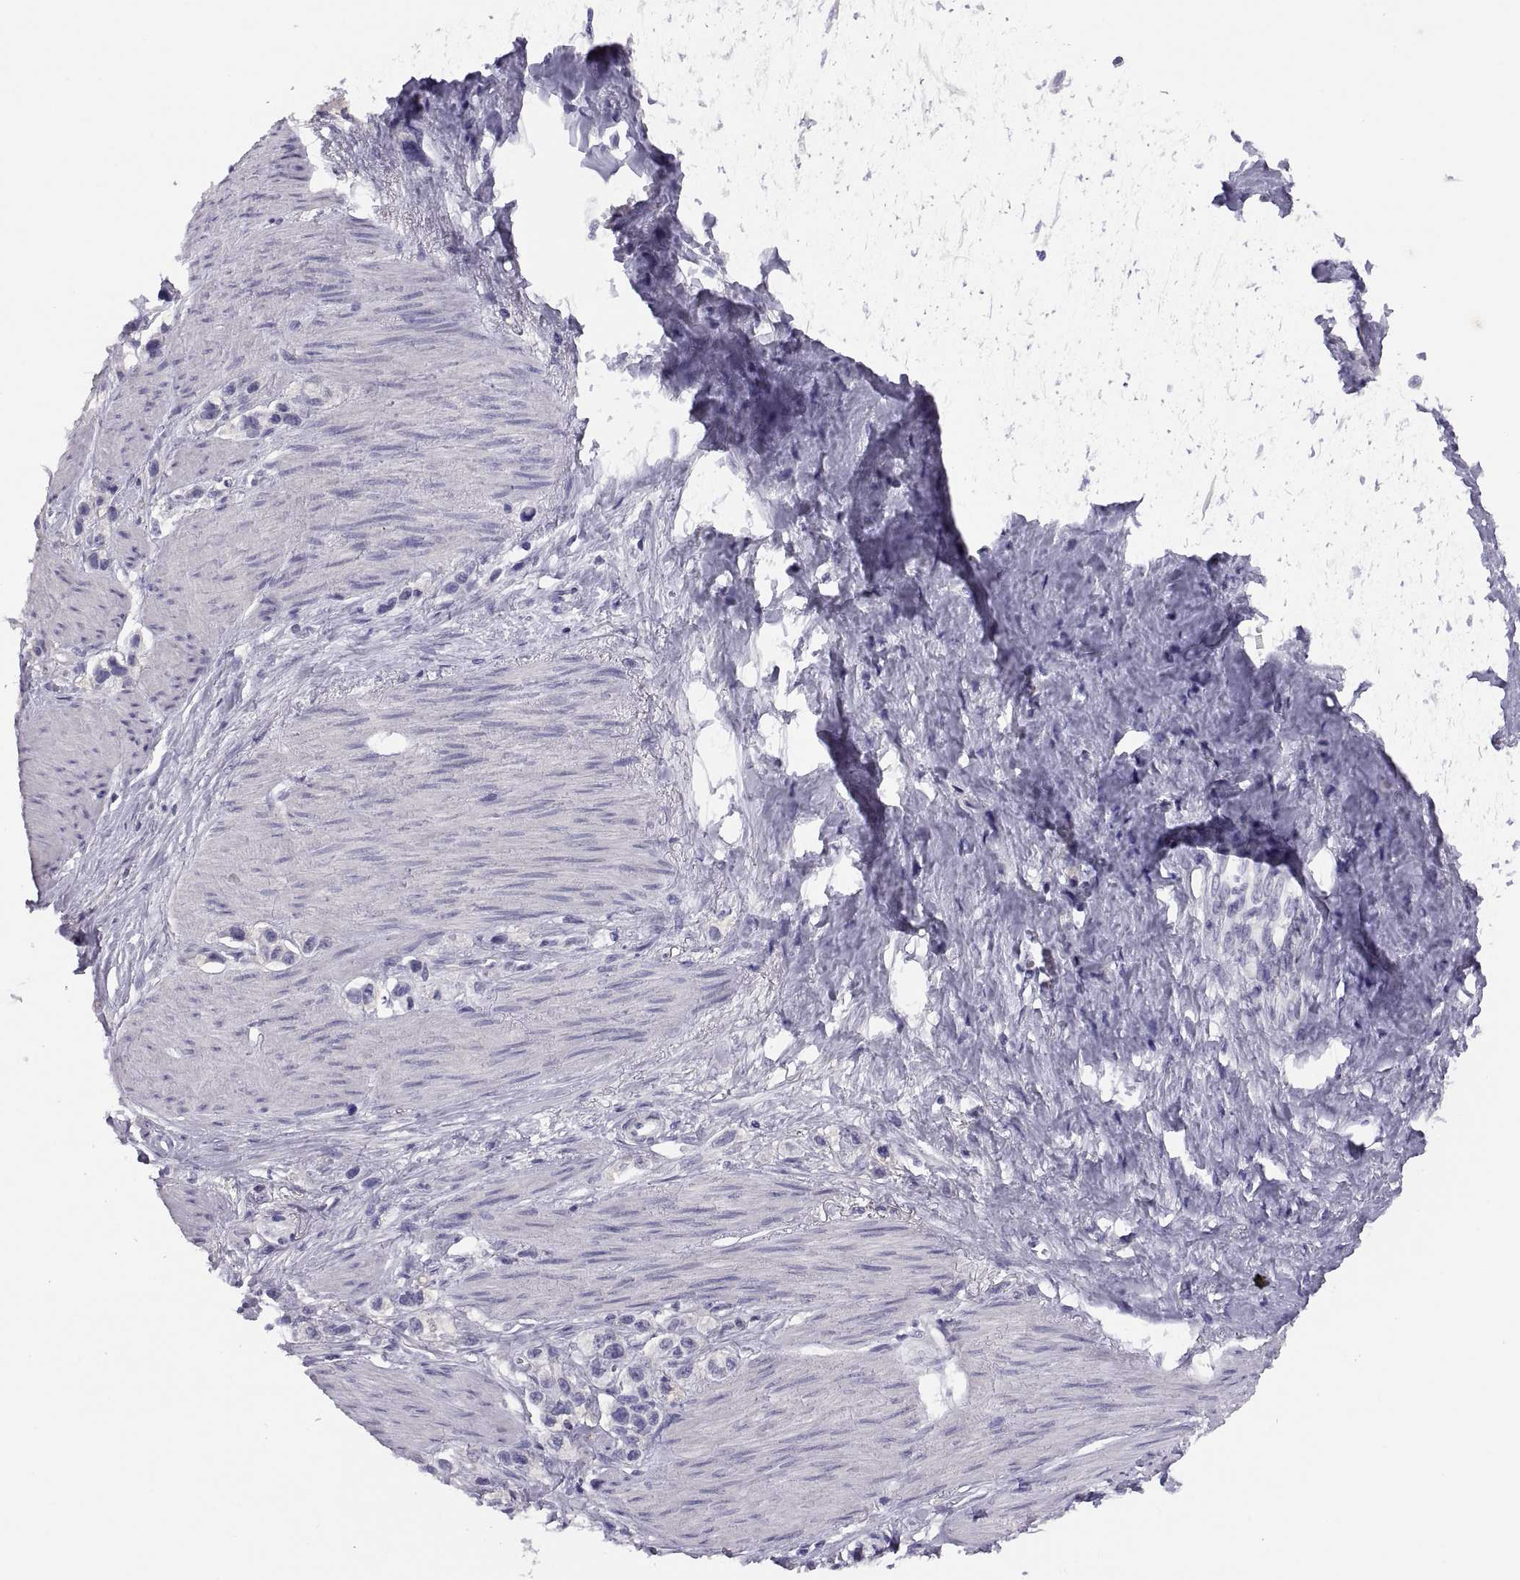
{"staining": {"intensity": "weak", "quantity": "<25%", "location": "cytoplasmic/membranous"}, "tissue": "stomach cancer", "cell_type": "Tumor cells", "image_type": "cancer", "snomed": [{"axis": "morphology", "description": "Normal tissue, NOS"}, {"axis": "morphology", "description": "Adenocarcinoma, NOS"}, {"axis": "morphology", "description": "Adenocarcinoma, High grade"}, {"axis": "topography", "description": "Stomach, upper"}, {"axis": "topography", "description": "Stomach"}], "caption": "A high-resolution histopathology image shows IHC staining of stomach cancer (adenocarcinoma), which exhibits no significant positivity in tumor cells.", "gene": "STRC", "patient": {"sex": "female", "age": 65}}